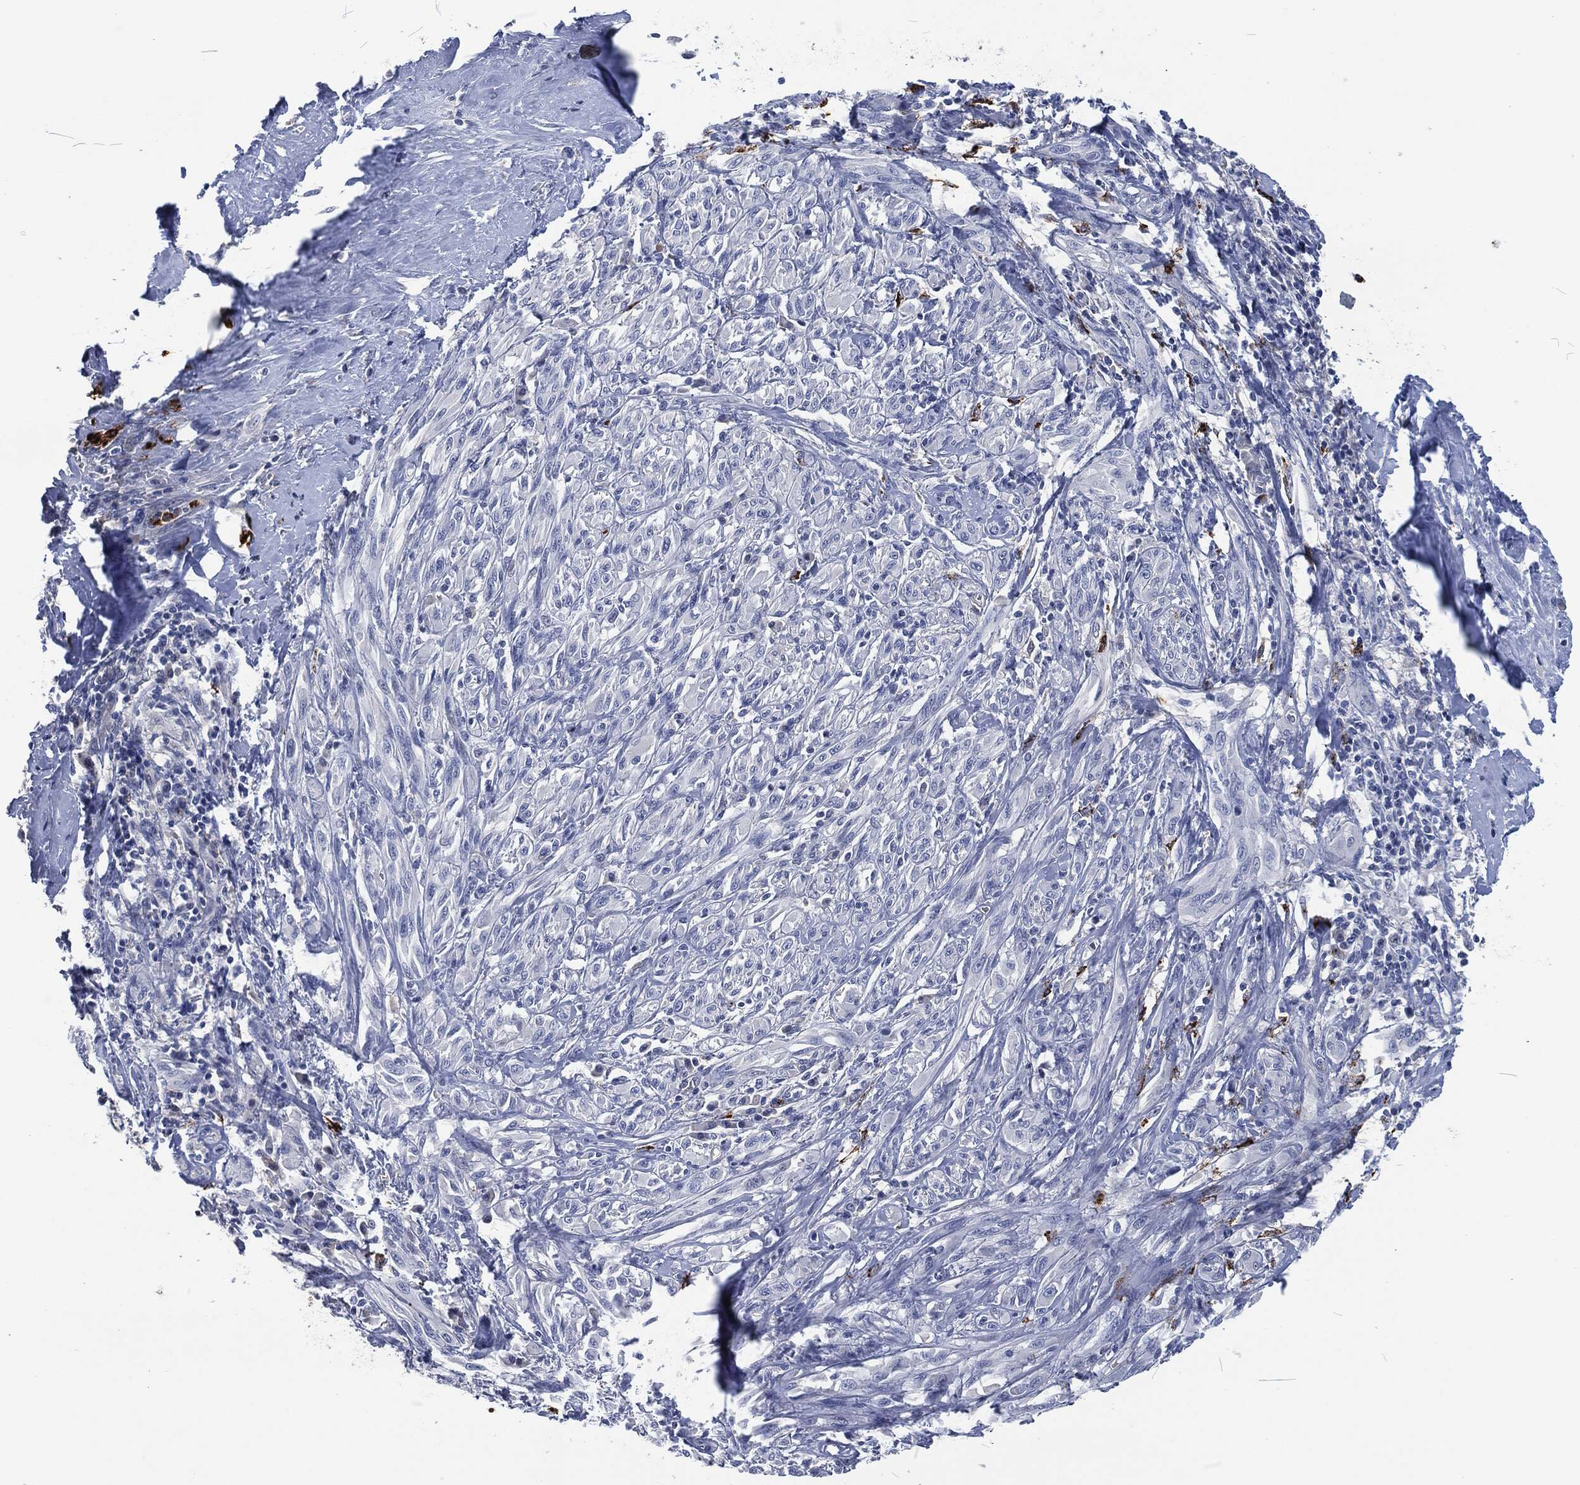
{"staining": {"intensity": "negative", "quantity": "none", "location": "none"}, "tissue": "melanoma", "cell_type": "Tumor cells", "image_type": "cancer", "snomed": [{"axis": "morphology", "description": "Malignant melanoma, NOS"}, {"axis": "topography", "description": "Skin"}], "caption": "Histopathology image shows no significant protein staining in tumor cells of melanoma.", "gene": "MPO", "patient": {"sex": "female", "age": 91}}